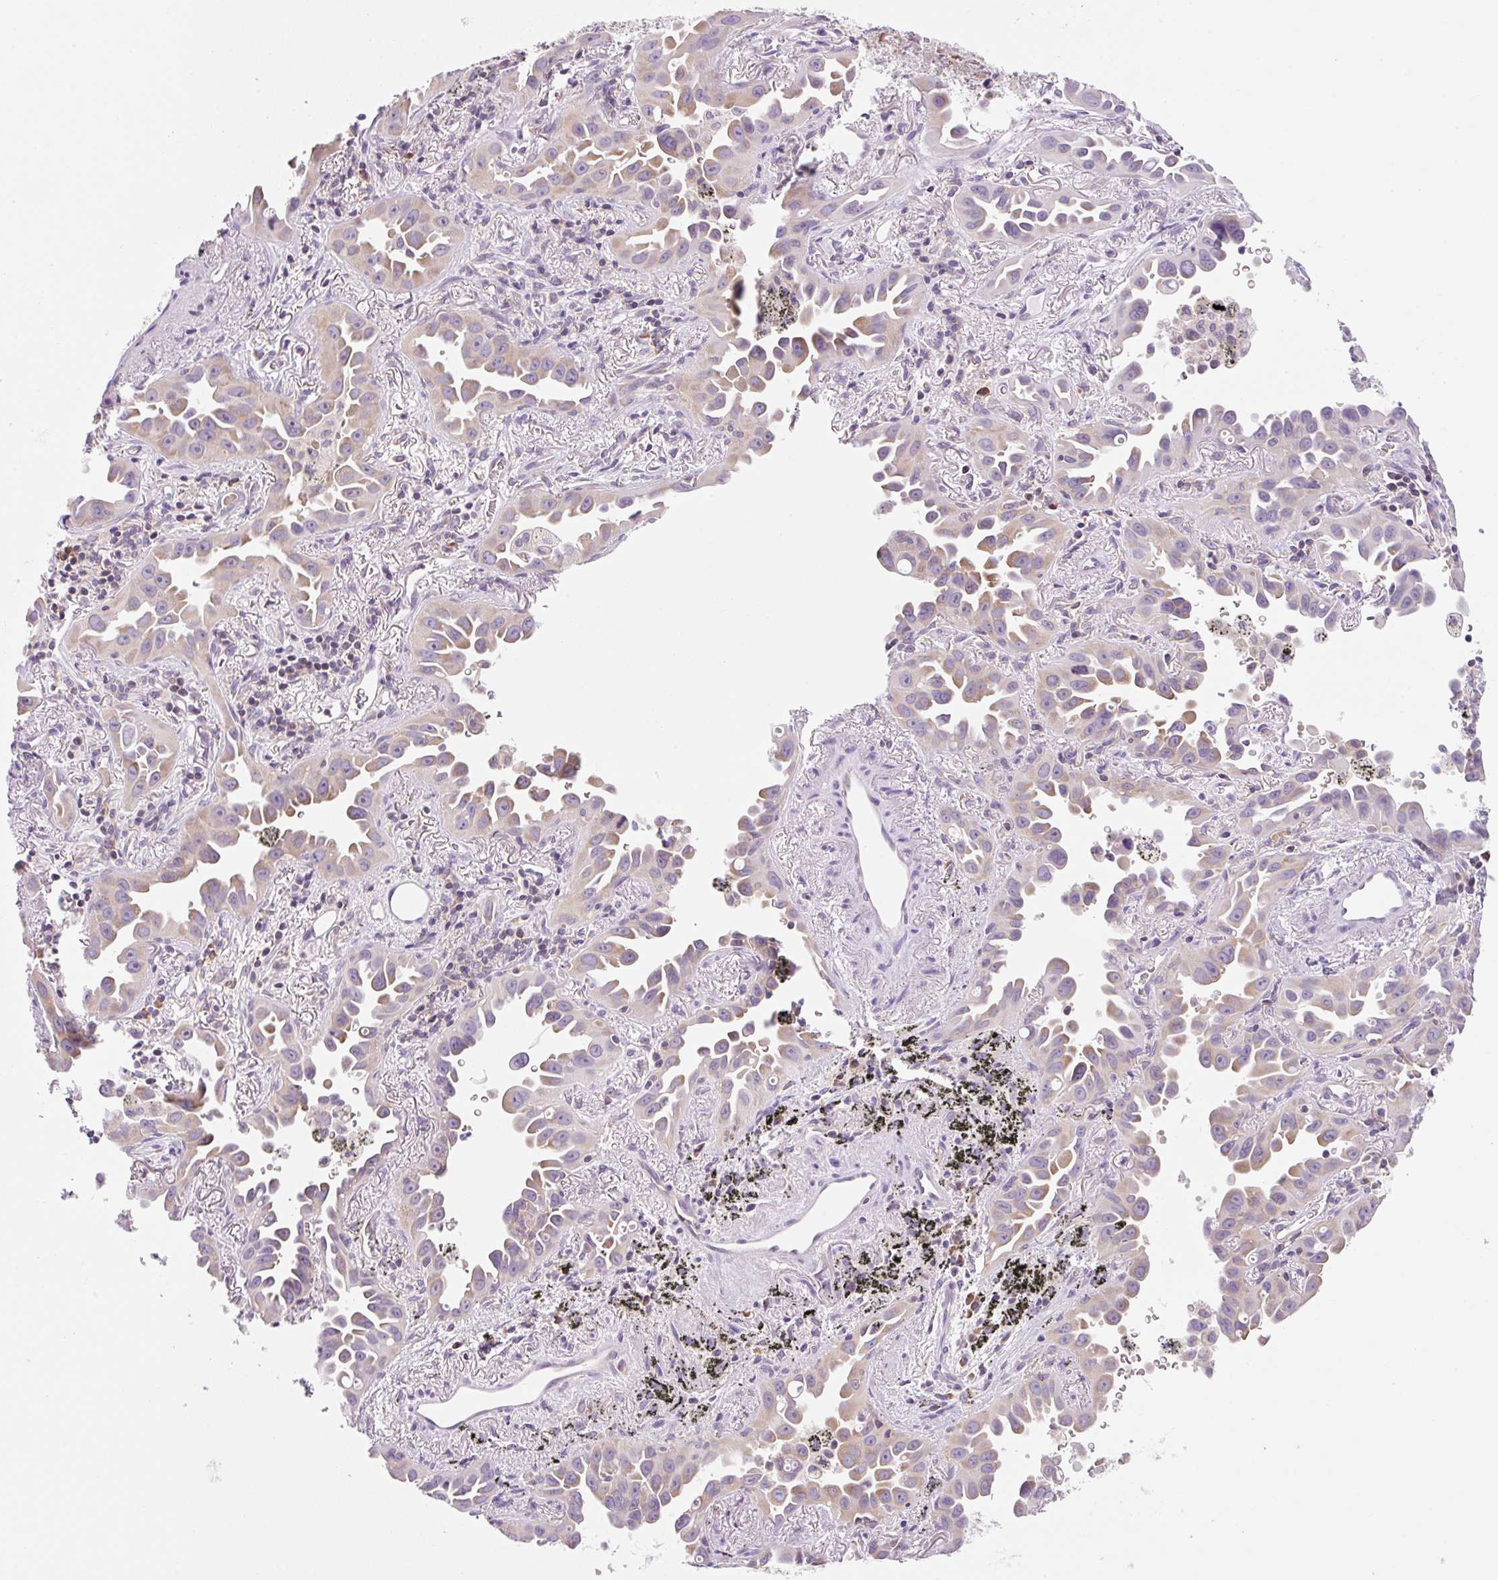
{"staining": {"intensity": "weak", "quantity": "<25%", "location": "cytoplasmic/membranous"}, "tissue": "lung cancer", "cell_type": "Tumor cells", "image_type": "cancer", "snomed": [{"axis": "morphology", "description": "Adenocarcinoma, NOS"}, {"axis": "topography", "description": "Lung"}], "caption": "There is no significant staining in tumor cells of lung adenocarcinoma.", "gene": "RPL18A", "patient": {"sex": "male", "age": 68}}